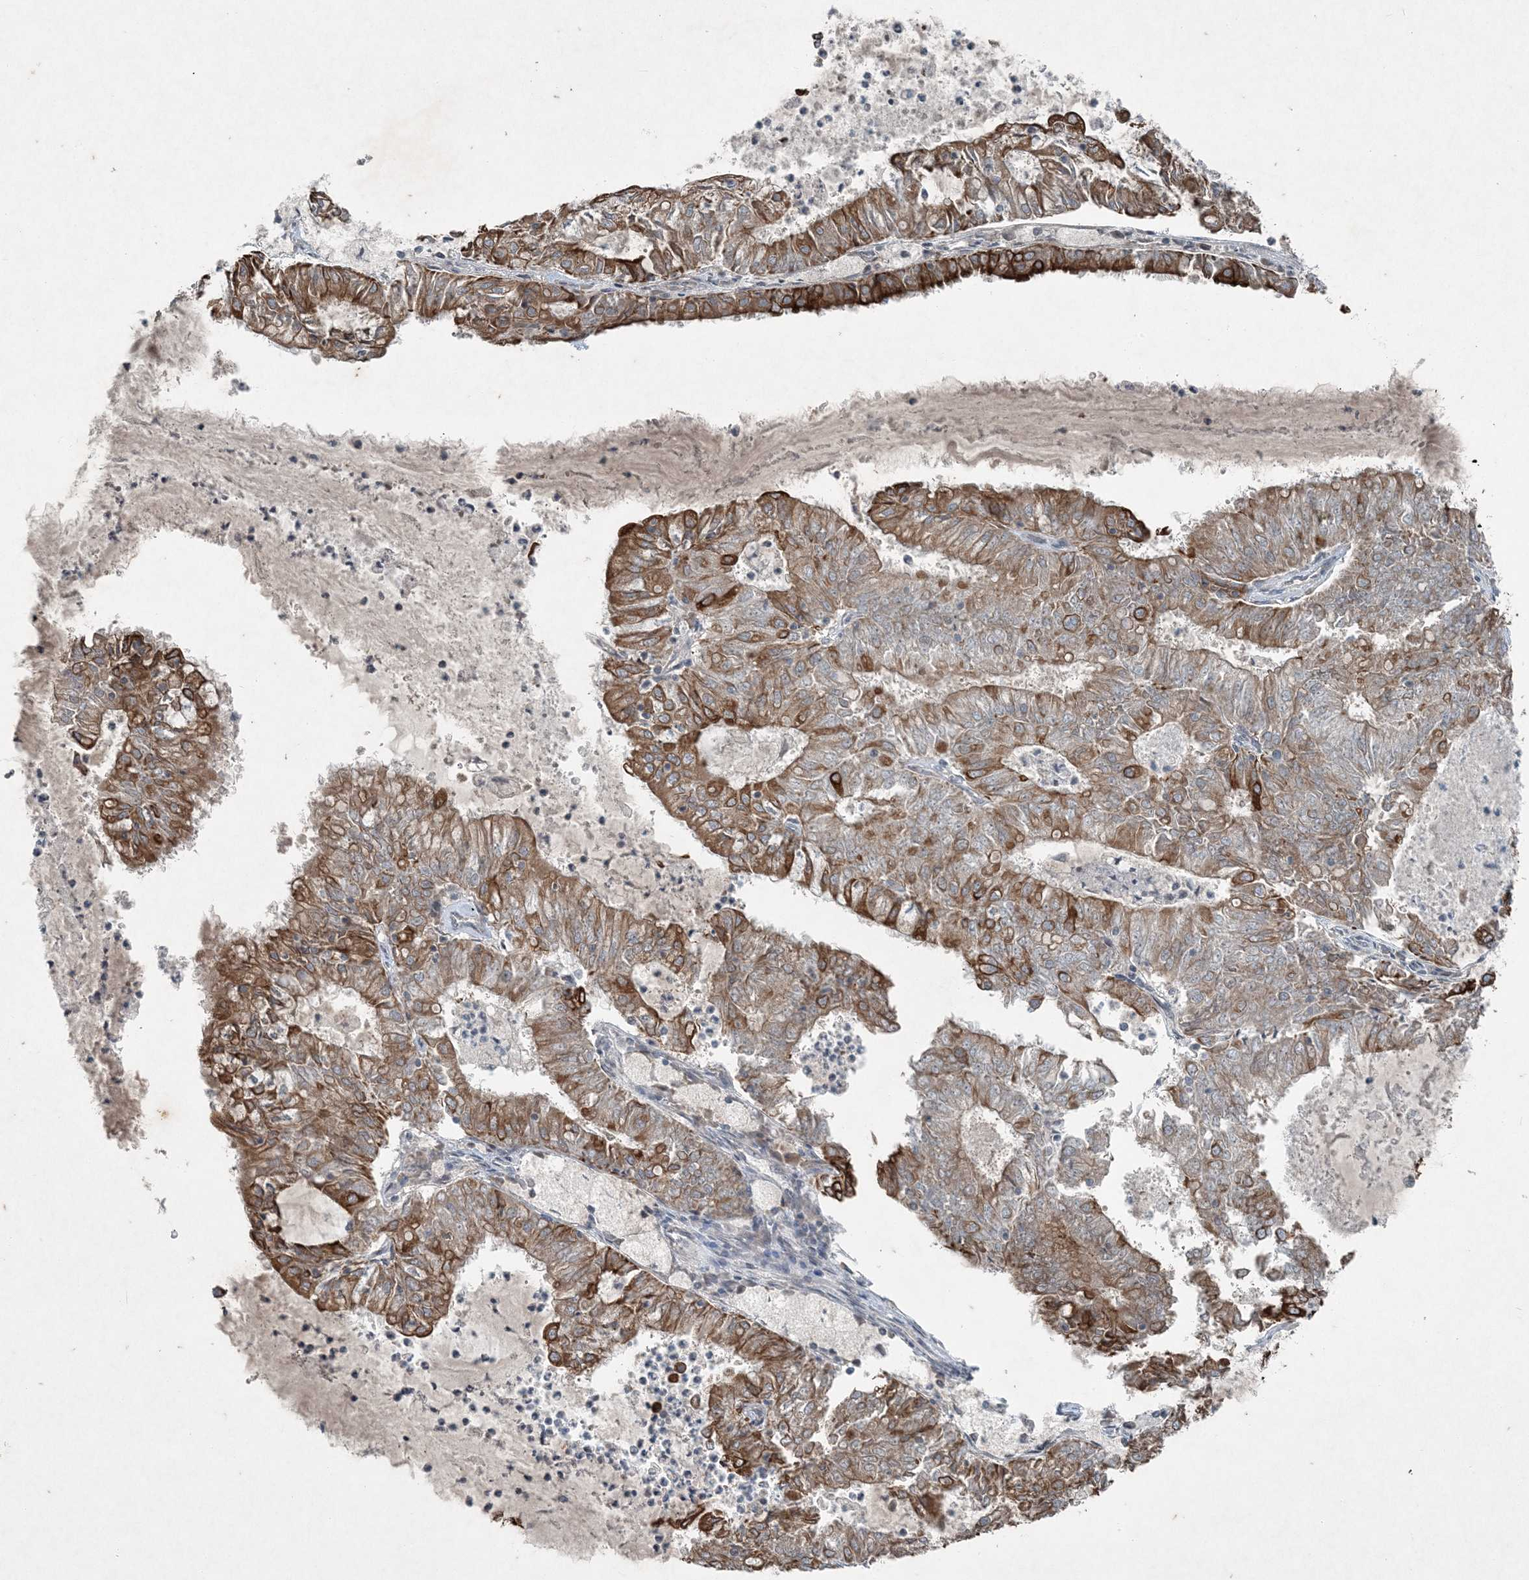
{"staining": {"intensity": "moderate", "quantity": ">75%", "location": "cytoplasmic/membranous"}, "tissue": "endometrial cancer", "cell_type": "Tumor cells", "image_type": "cancer", "snomed": [{"axis": "morphology", "description": "Adenocarcinoma, NOS"}, {"axis": "topography", "description": "Endometrium"}], "caption": "Brown immunohistochemical staining in human endometrial cancer shows moderate cytoplasmic/membranous staining in approximately >75% of tumor cells.", "gene": "PC", "patient": {"sex": "female", "age": 57}}